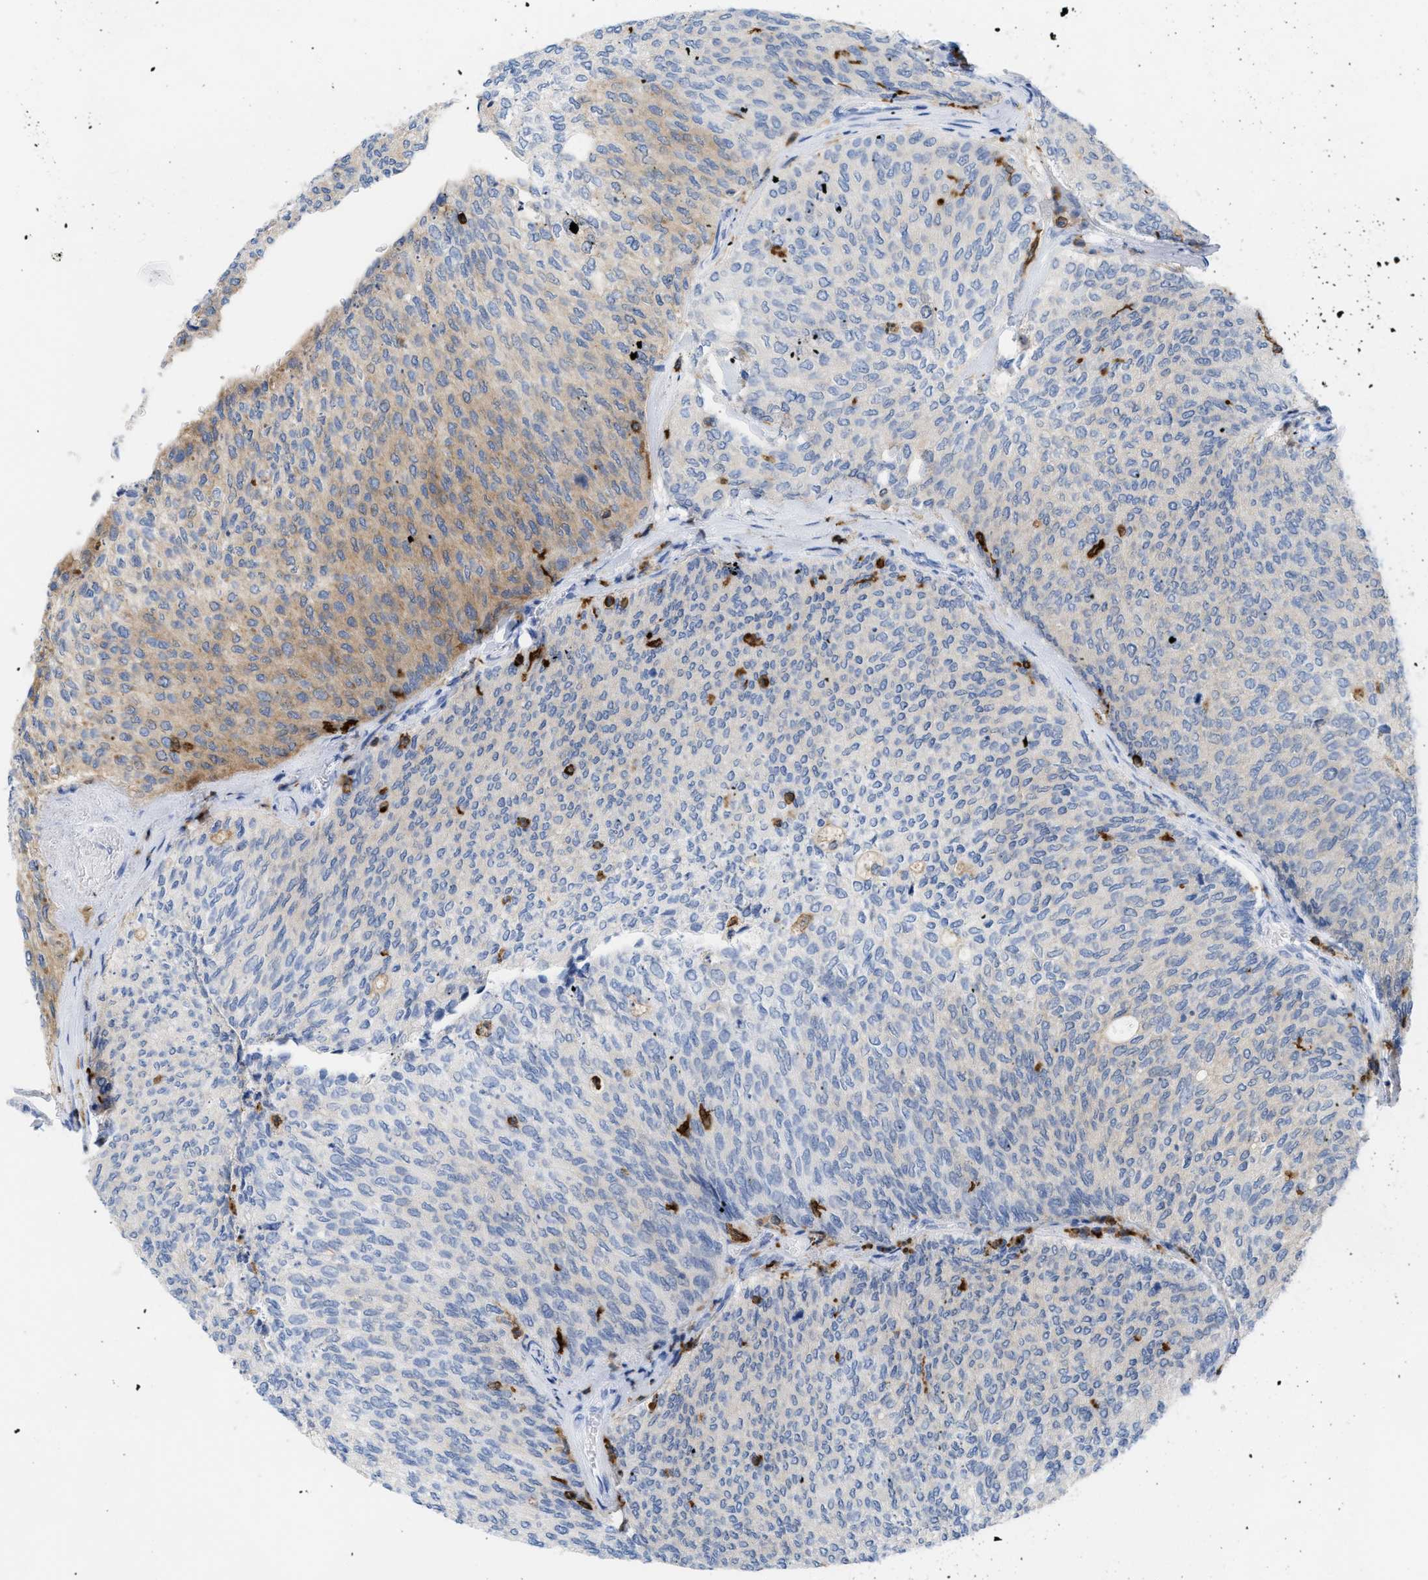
{"staining": {"intensity": "weak", "quantity": "<25%", "location": "cytoplasmic/membranous"}, "tissue": "urothelial cancer", "cell_type": "Tumor cells", "image_type": "cancer", "snomed": [{"axis": "morphology", "description": "Urothelial carcinoma, Low grade"}, {"axis": "topography", "description": "Urinary bladder"}], "caption": "High magnification brightfield microscopy of urothelial carcinoma (low-grade) stained with DAB (3,3'-diaminobenzidine) (brown) and counterstained with hematoxylin (blue): tumor cells show no significant staining.", "gene": "LCP1", "patient": {"sex": "female", "age": 79}}